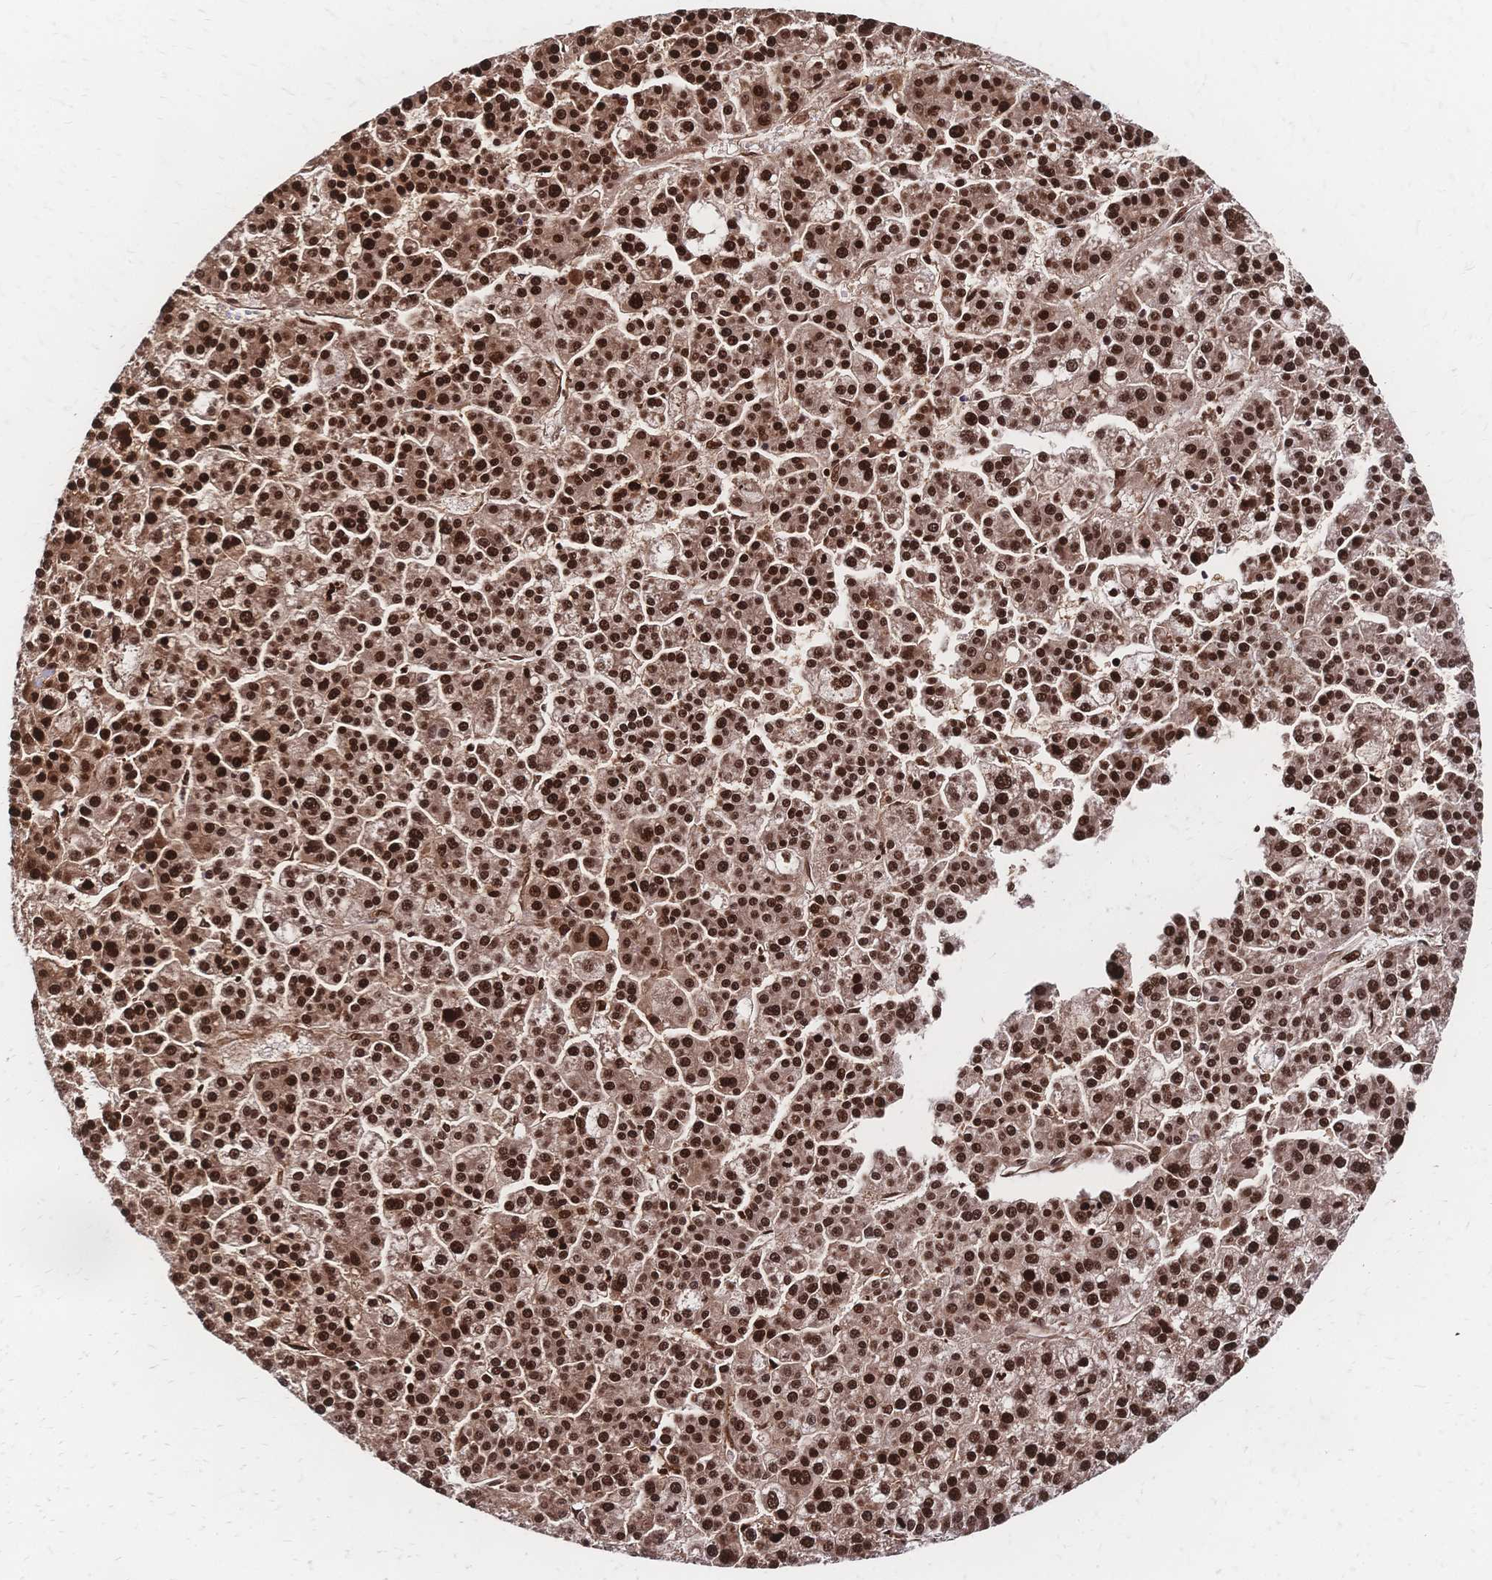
{"staining": {"intensity": "strong", "quantity": ">75%", "location": "nuclear"}, "tissue": "liver cancer", "cell_type": "Tumor cells", "image_type": "cancer", "snomed": [{"axis": "morphology", "description": "Carcinoma, Hepatocellular, NOS"}, {"axis": "topography", "description": "Liver"}], "caption": "The histopathology image exhibits staining of liver hepatocellular carcinoma, revealing strong nuclear protein positivity (brown color) within tumor cells. The staining was performed using DAB to visualize the protein expression in brown, while the nuclei were stained in blue with hematoxylin (Magnification: 20x).", "gene": "HDGF", "patient": {"sex": "female", "age": 58}}